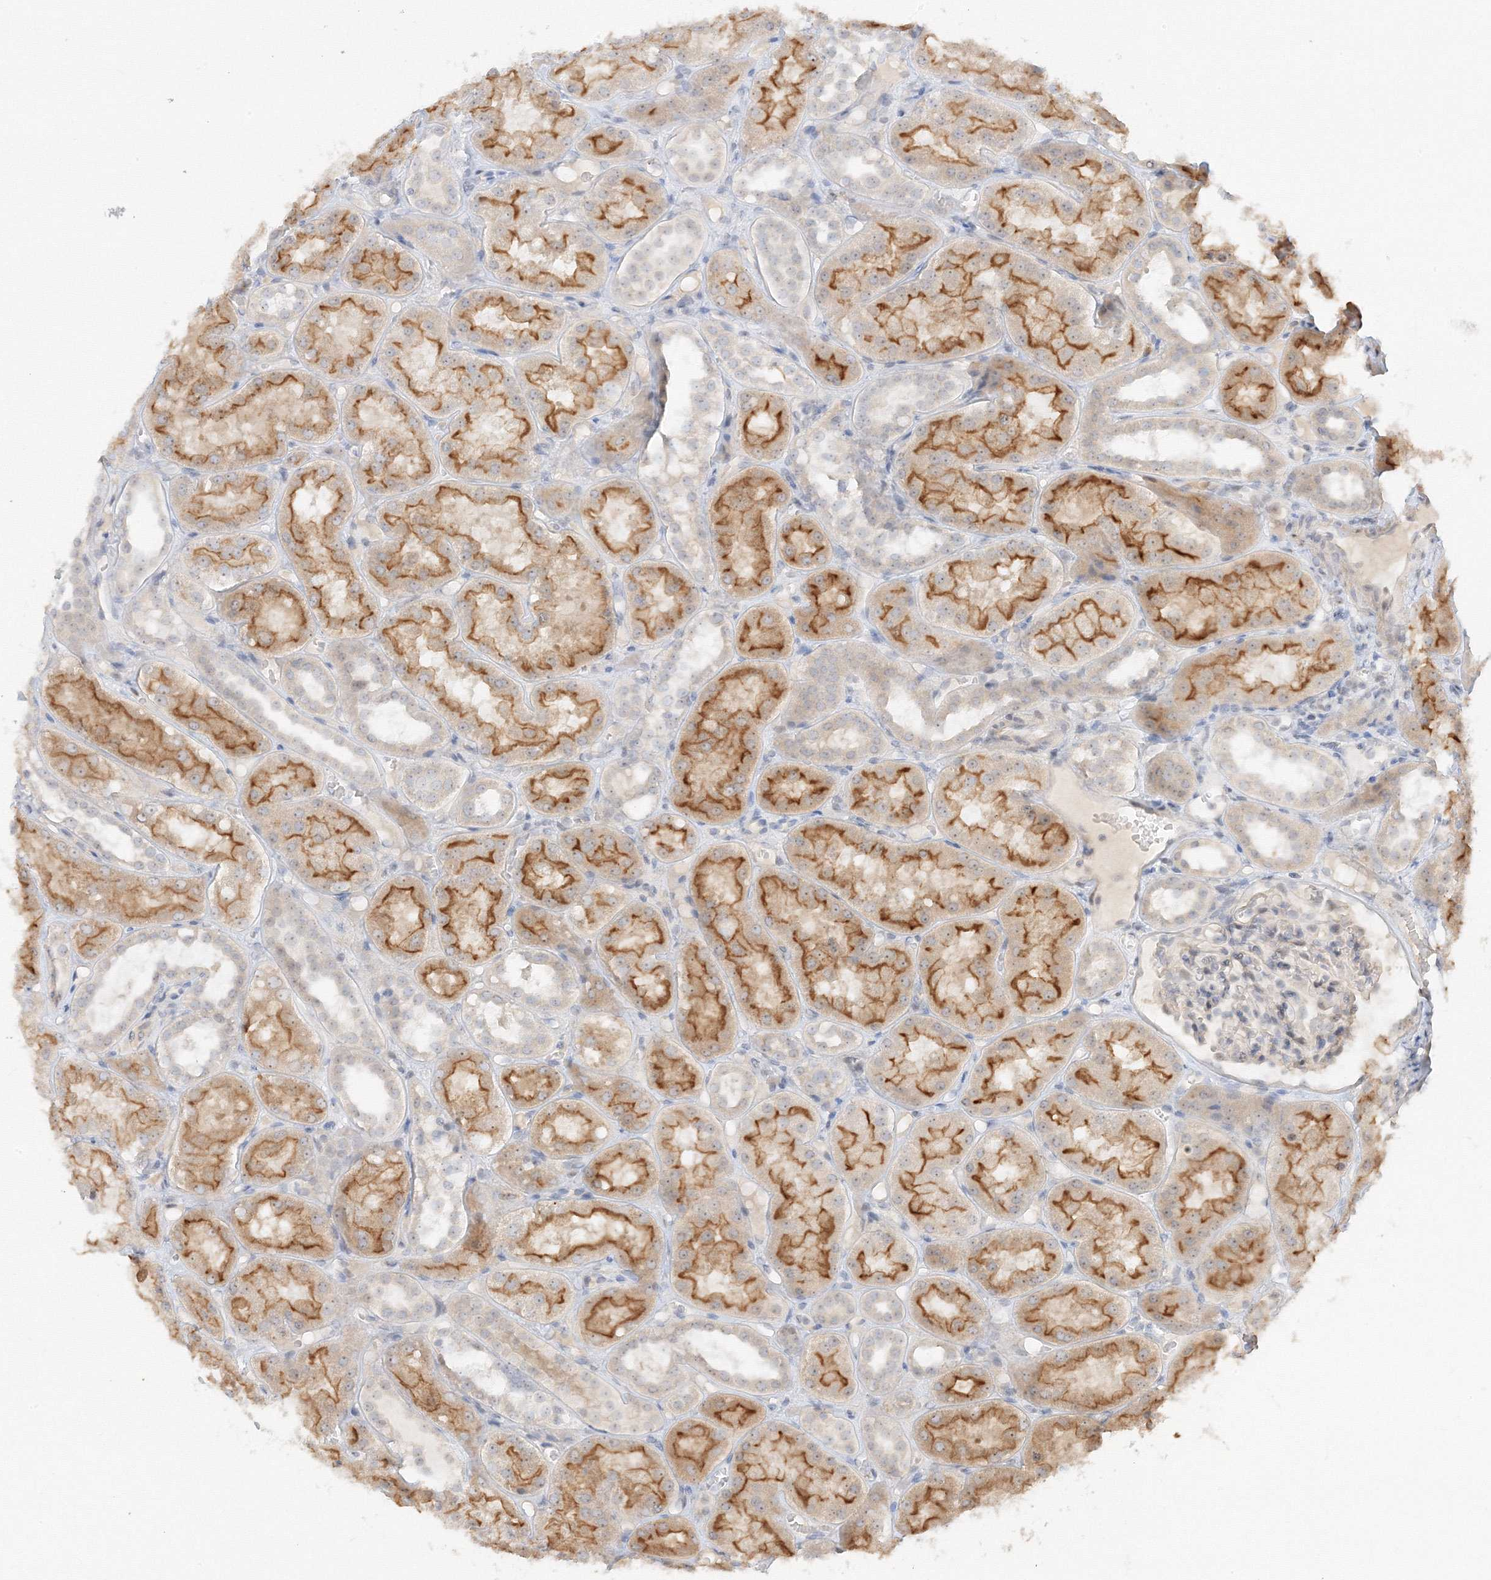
{"staining": {"intensity": "negative", "quantity": "none", "location": "none"}, "tissue": "kidney", "cell_type": "Cells in glomeruli", "image_type": "normal", "snomed": [{"axis": "morphology", "description": "Normal tissue, NOS"}, {"axis": "topography", "description": "Kidney"}], "caption": "A high-resolution histopathology image shows IHC staining of benign kidney, which reveals no significant expression in cells in glomeruli. (DAB immunohistochemistry with hematoxylin counter stain).", "gene": "ETAA1", "patient": {"sex": "male", "age": 16}}